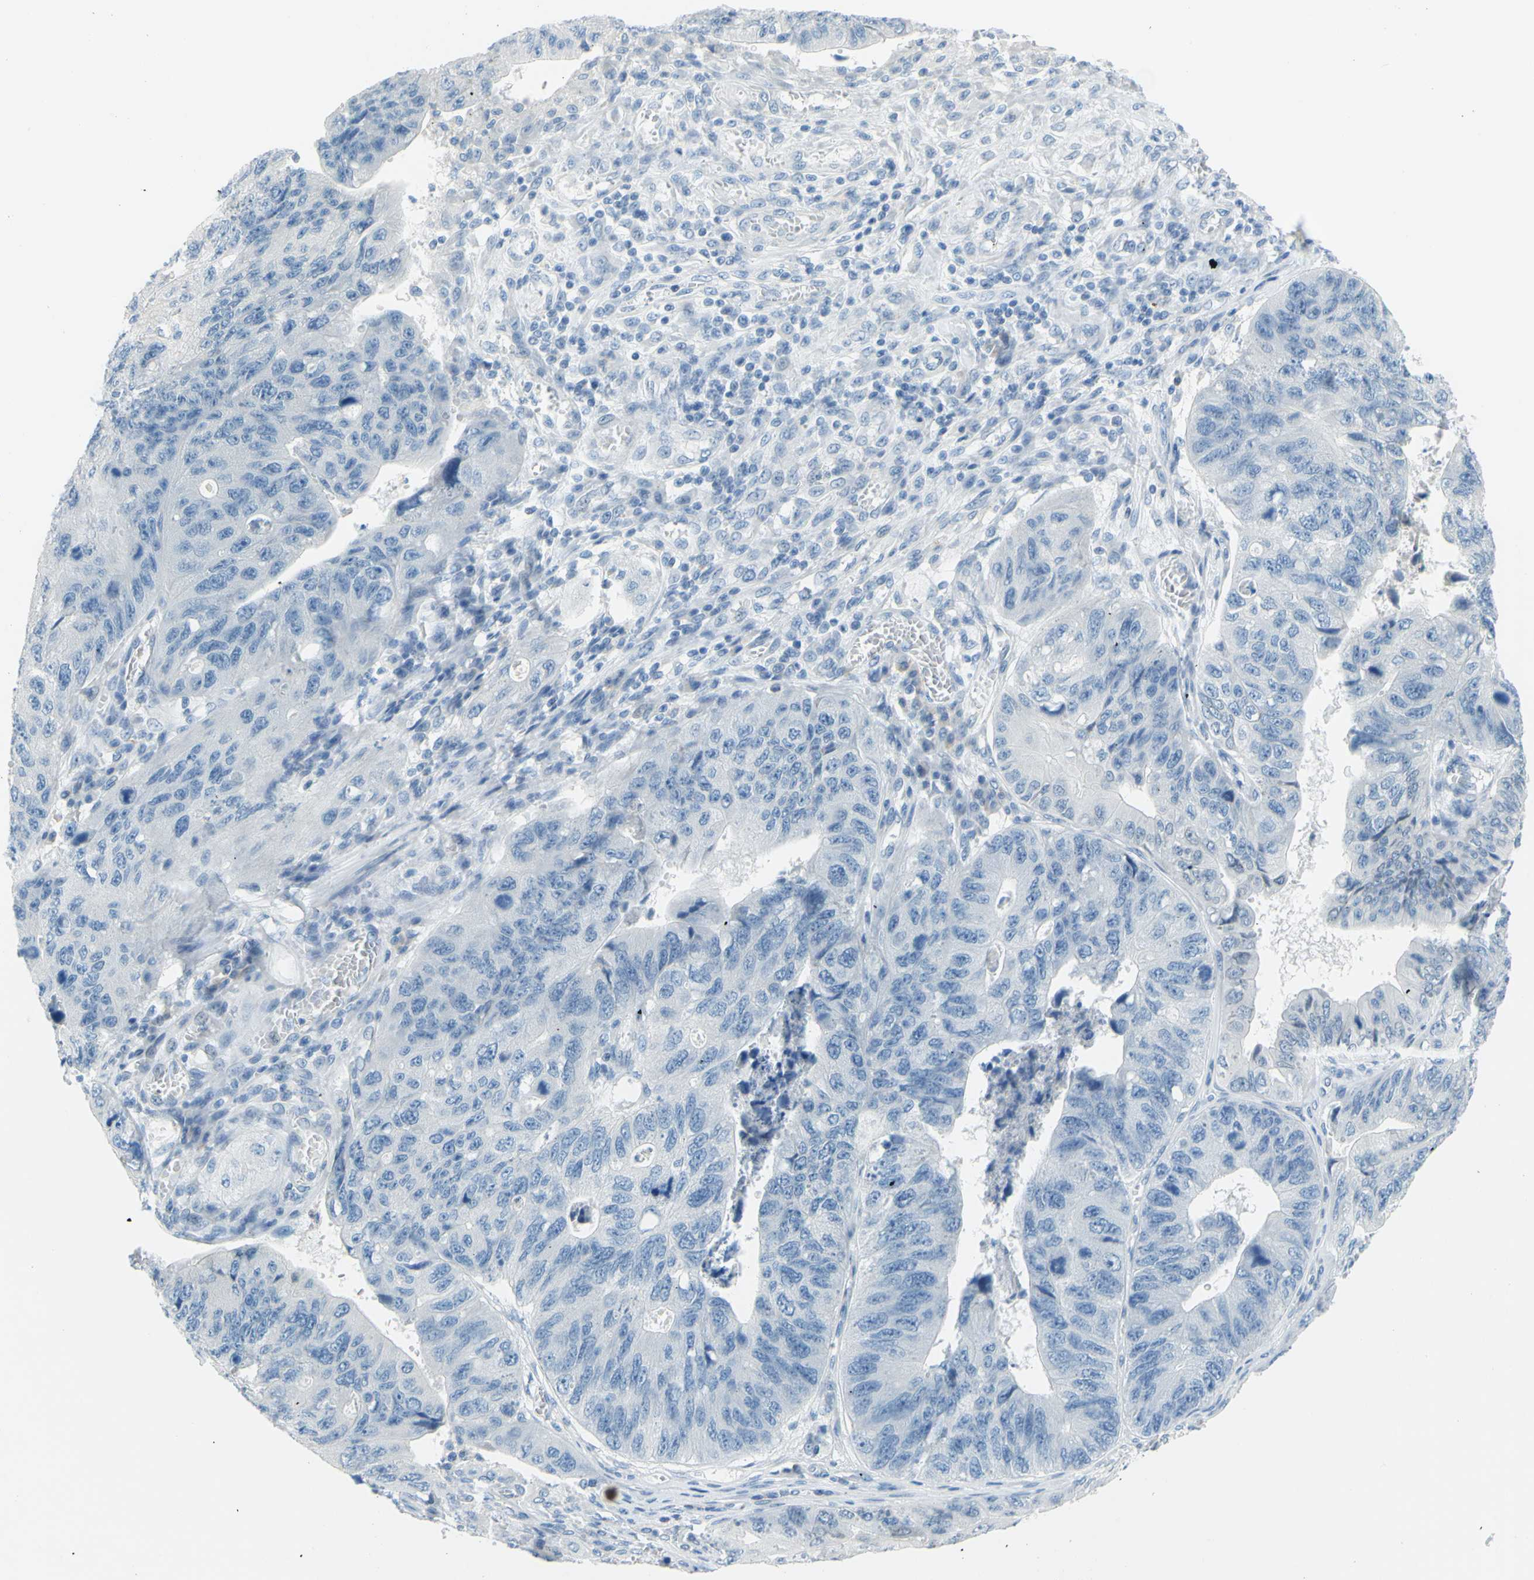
{"staining": {"intensity": "negative", "quantity": "none", "location": "none"}, "tissue": "stomach cancer", "cell_type": "Tumor cells", "image_type": "cancer", "snomed": [{"axis": "morphology", "description": "Adenocarcinoma, NOS"}, {"axis": "topography", "description": "Stomach"}], "caption": "Immunohistochemical staining of human stomach adenocarcinoma shows no significant staining in tumor cells. (Brightfield microscopy of DAB (3,3'-diaminobenzidine) IHC at high magnification).", "gene": "DCT", "patient": {"sex": "male", "age": 59}}